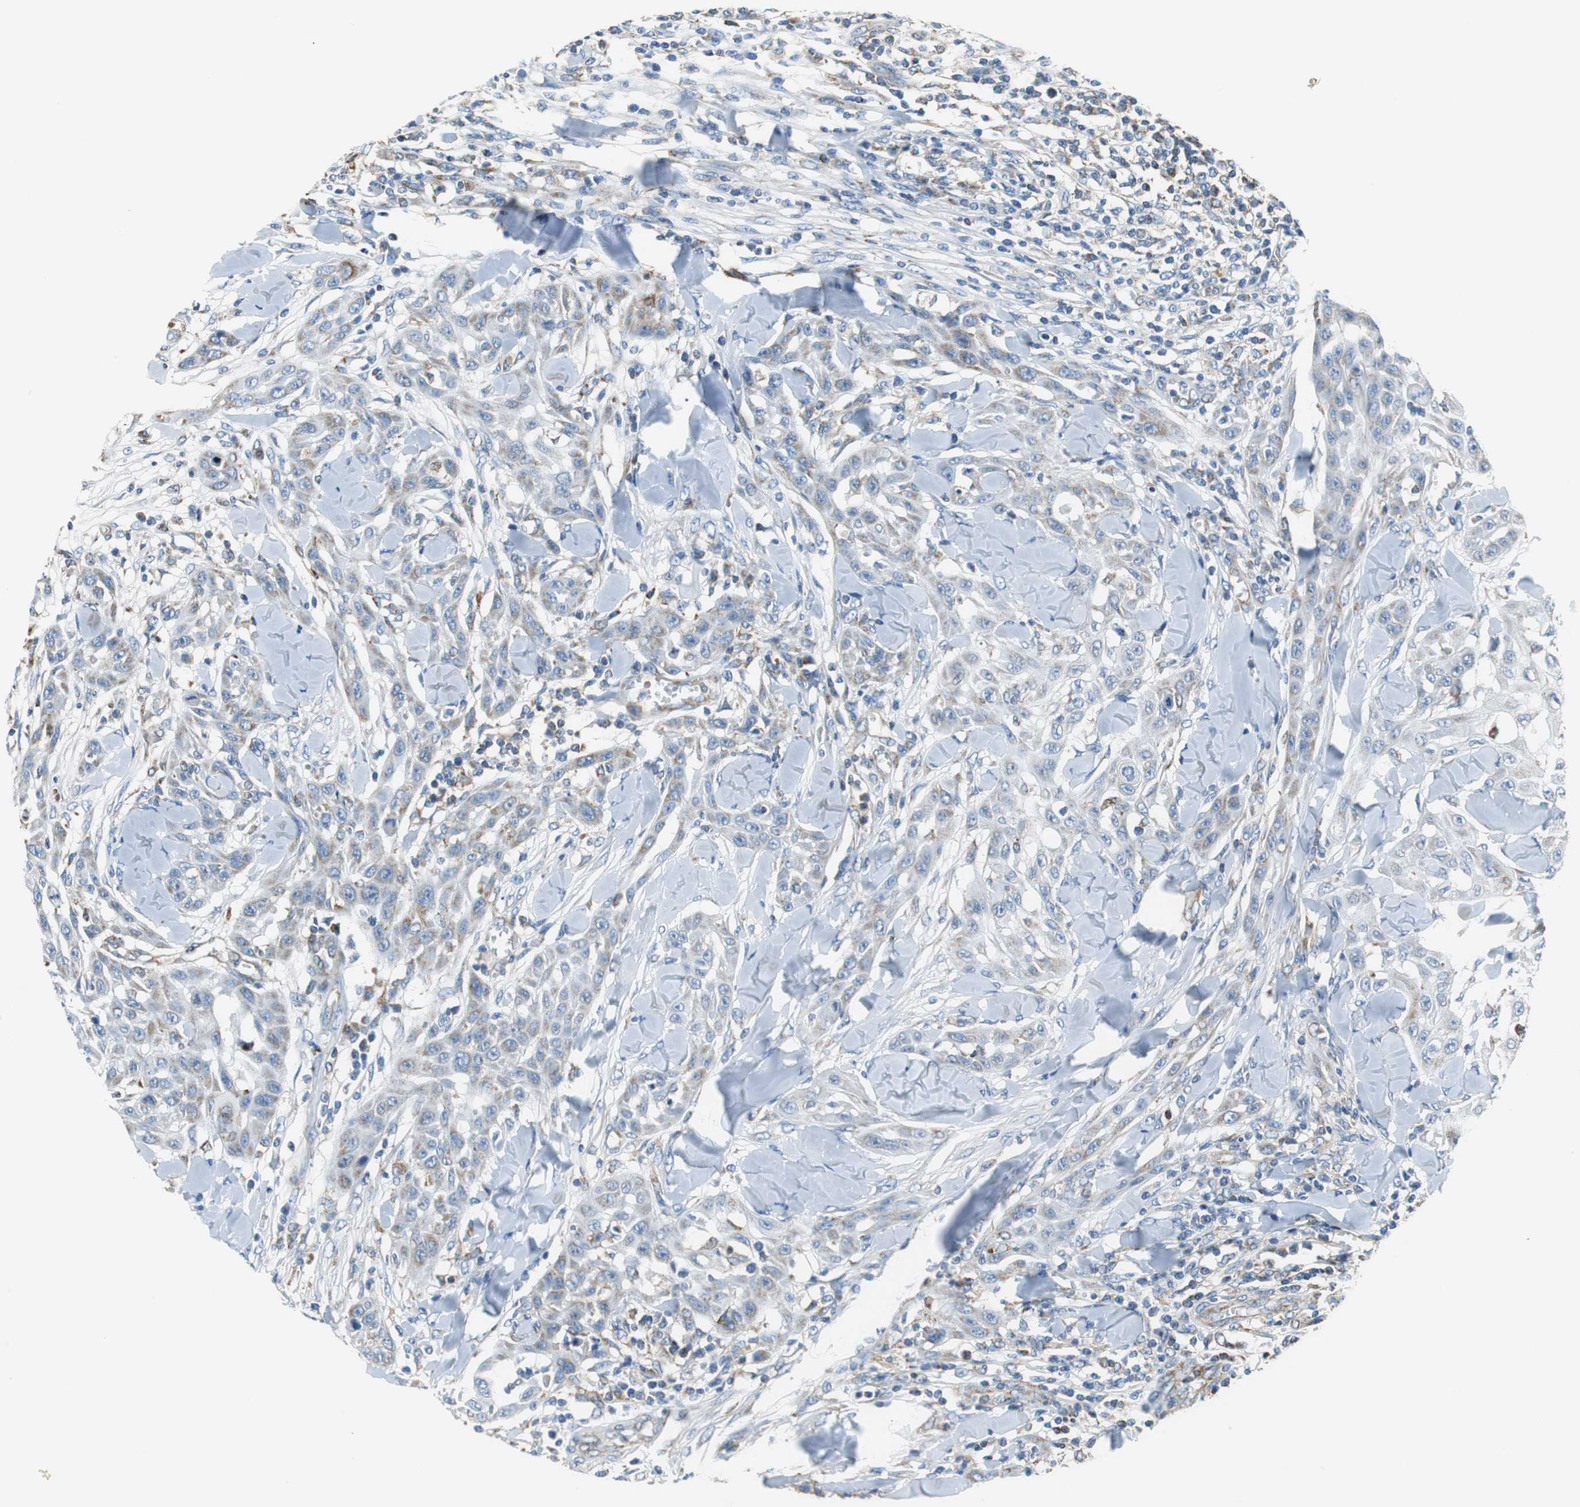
{"staining": {"intensity": "weak", "quantity": "25%-75%", "location": "cytoplasmic/membranous"}, "tissue": "skin cancer", "cell_type": "Tumor cells", "image_type": "cancer", "snomed": [{"axis": "morphology", "description": "Squamous cell carcinoma, NOS"}, {"axis": "topography", "description": "Skin"}], "caption": "IHC micrograph of neoplastic tissue: skin cancer (squamous cell carcinoma) stained using immunohistochemistry demonstrates low levels of weak protein expression localized specifically in the cytoplasmic/membranous of tumor cells, appearing as a cytoplasmic/membranous brown color.", "gene": "GSTK1", "patient": {"sex": "male", "age": 24}}